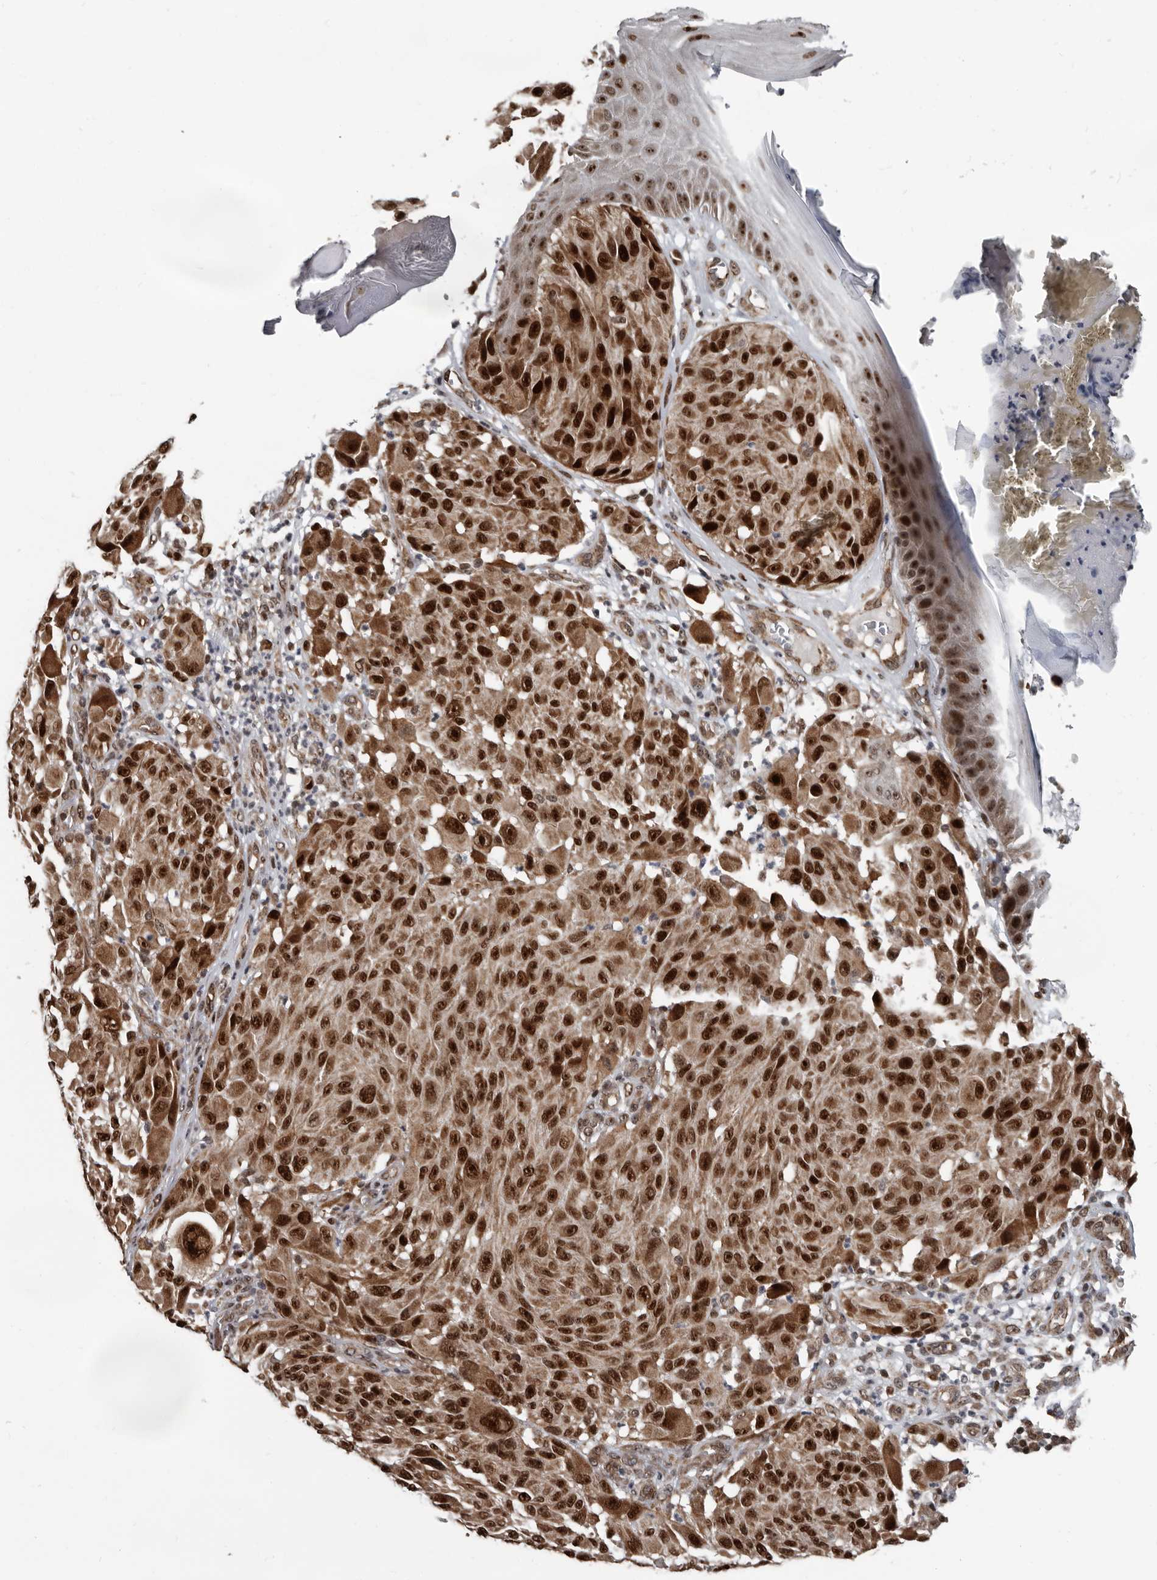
{"staining": {"intensity": "strong", "quantity": ">75%", "location": "cytoplasmic/membranous,nuclear"}, "tissue": "melanoma", "cell_type": "Tumor cells", "image_type": "cancer", "snomed": [{"axis": "morphology", "description": "Malignant melanoma, NOS"}, {"axis": "topography", "description": "Skin"}], "caption": "Tumor cells show strong cytoplasmic/membranous and nuclear positivity in about >75% of cells in melanoma. Immunohistochemistry stains the protein in brown and the nuclei are stained blue.", "gene": "CHD1L", "patient": {"sex": "male", "age": 83}}